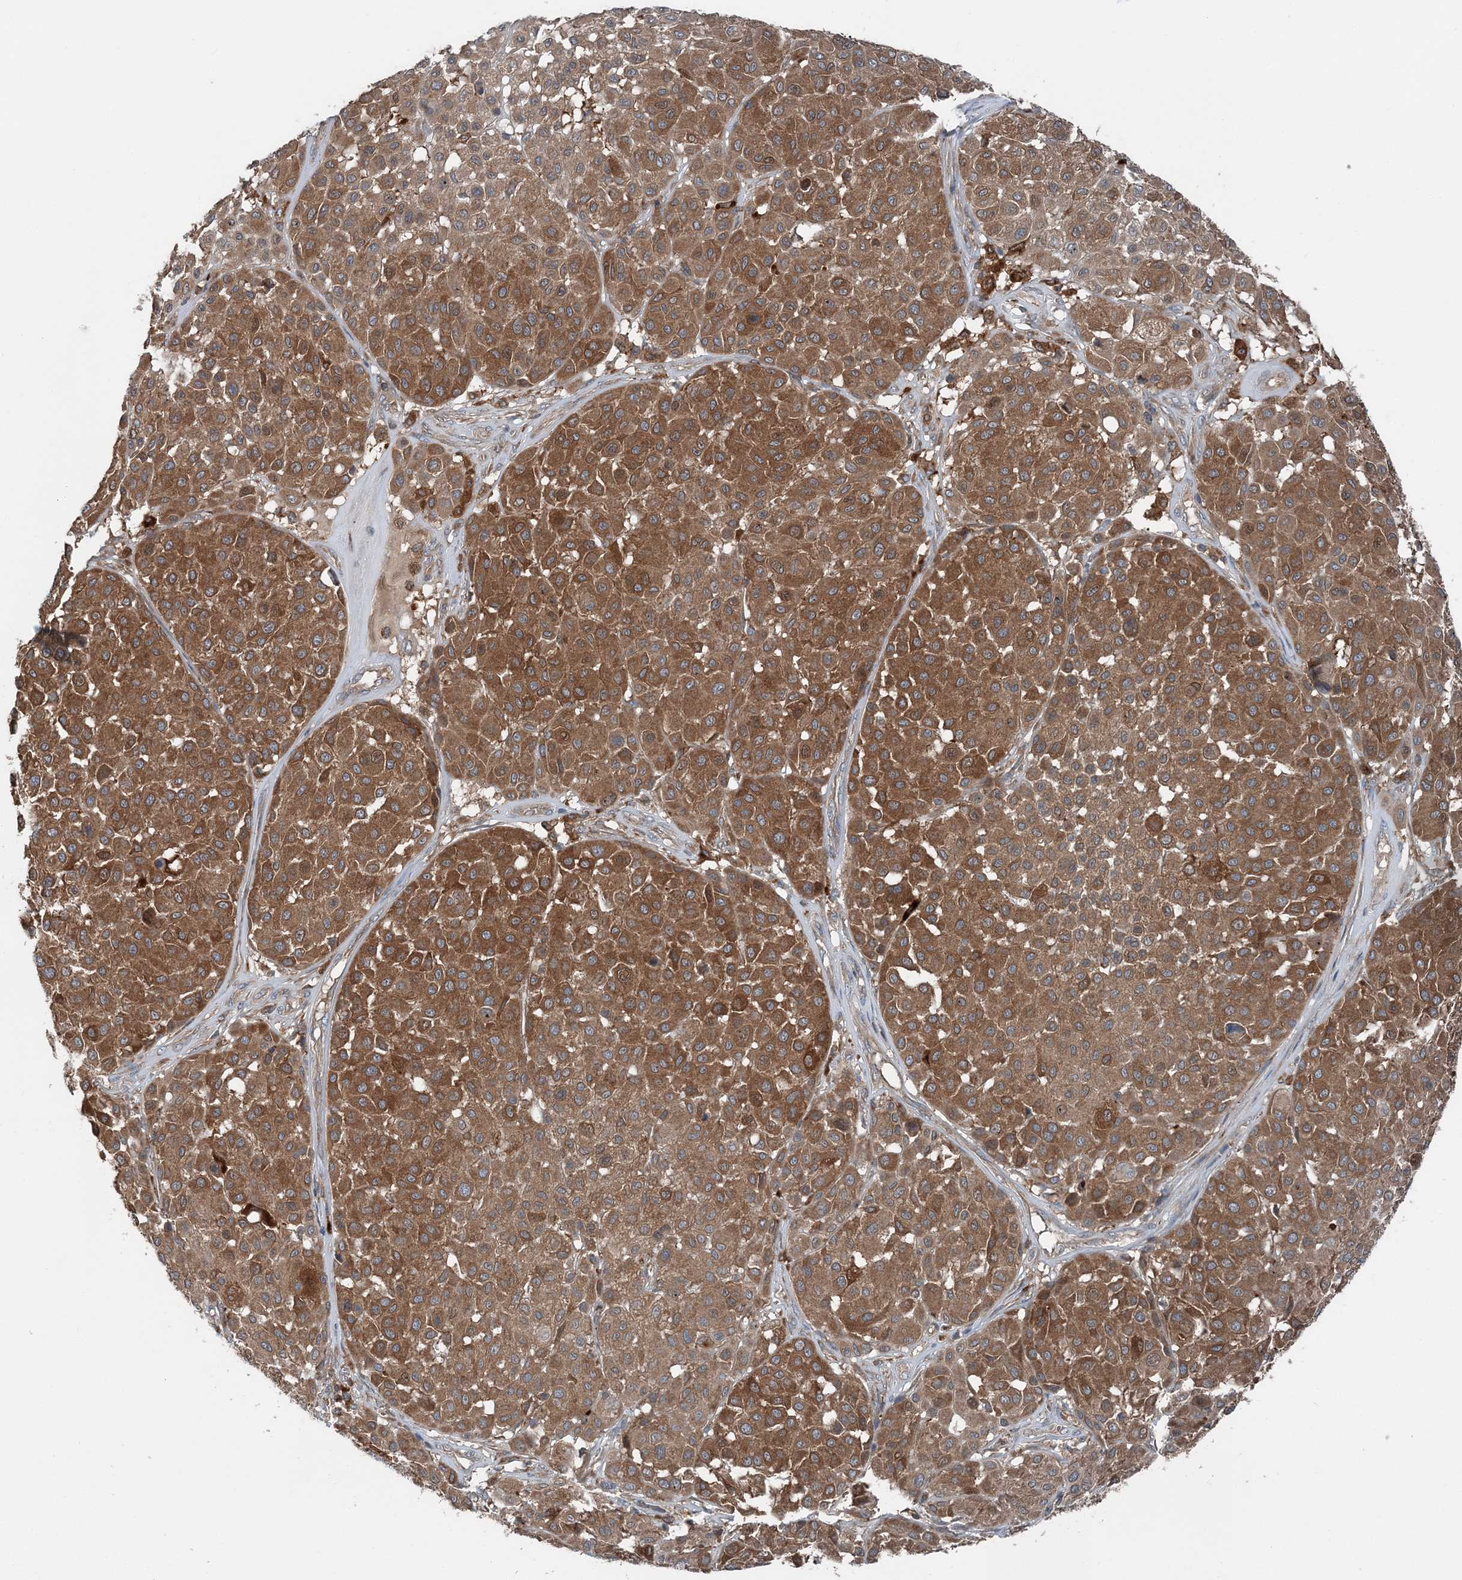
{"staining": {"intensity": "moderate", "quantity": ">75%", "location": "cytoplasmic/membranous"}, "tissue": "melanoma", "cell_type": "Tumor cells", "image_type": "cancer", "snomed": [{"axis": "morphology", "description": "Malignant melanoma, Metastatic site"}, {"axis": "topography", "description": "Soft tissue"}], "caption": "Immunohistochemical staining of malignant melanoma (metastatic site) demonstrates moderate cytoplasmic/membranous protein expression in approximately >75% of tumor cells. Nuclei are stained in blue.", "gene": "ASNSD1", "patient": {"sex": "male", "age": 41}}